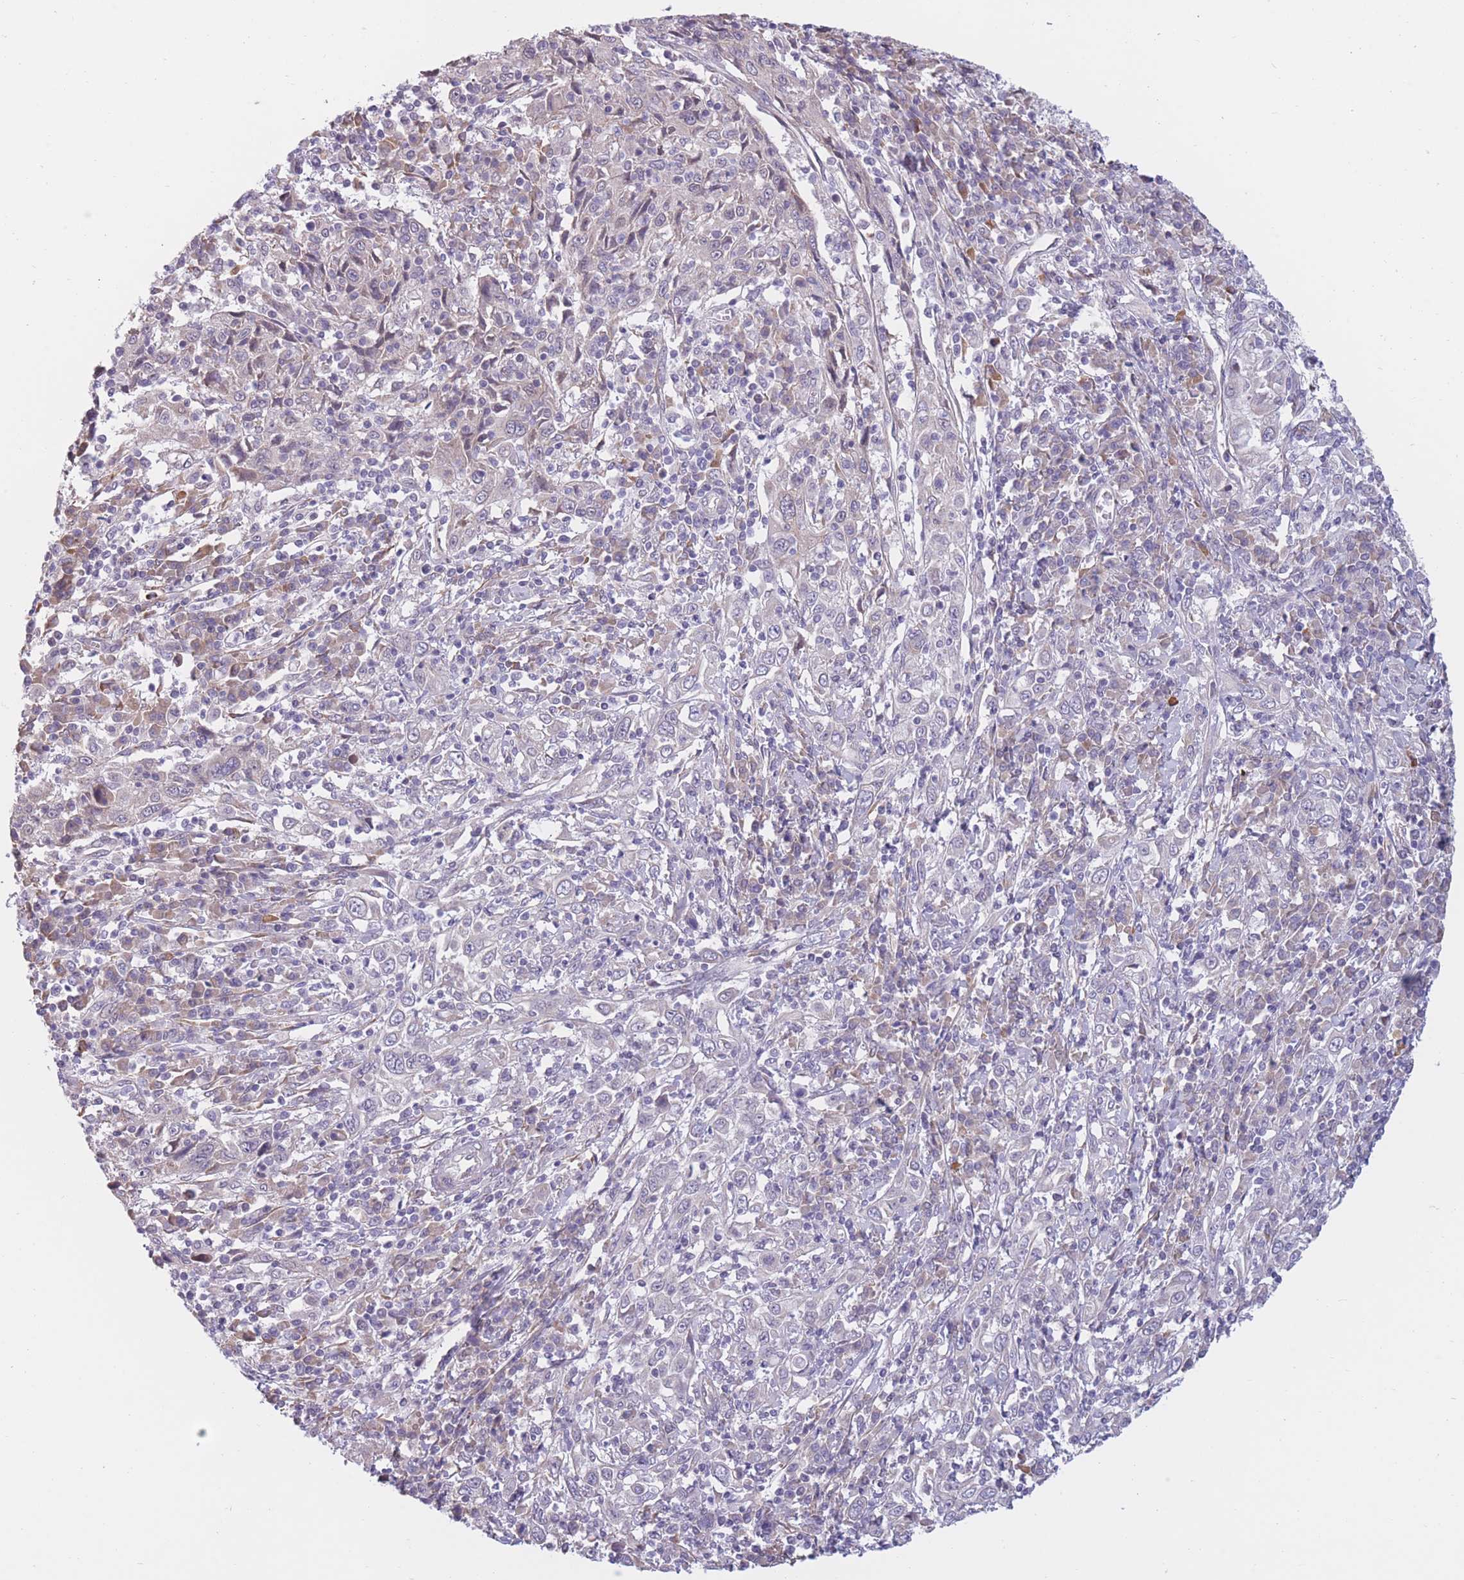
{"staining": {"intensity": "negative", "quantity": "none", "location": "none"}, "tissue": "cervical cancer", "cell_type": "Tumor cells", "image_type": "cancer", "snomed": [{"axis": "morphology", "description": "Squamous cell carcinoma, NOS"}, {"axis": "topography", "description": "Cervix"}], "caption": "This is an immunohistochemistry (IHC) photomicrograph of cervical cancer. There is no staining in tumor cells.", "gene": "COL27A1", "patient": {"sex": "female", "age": 46}}